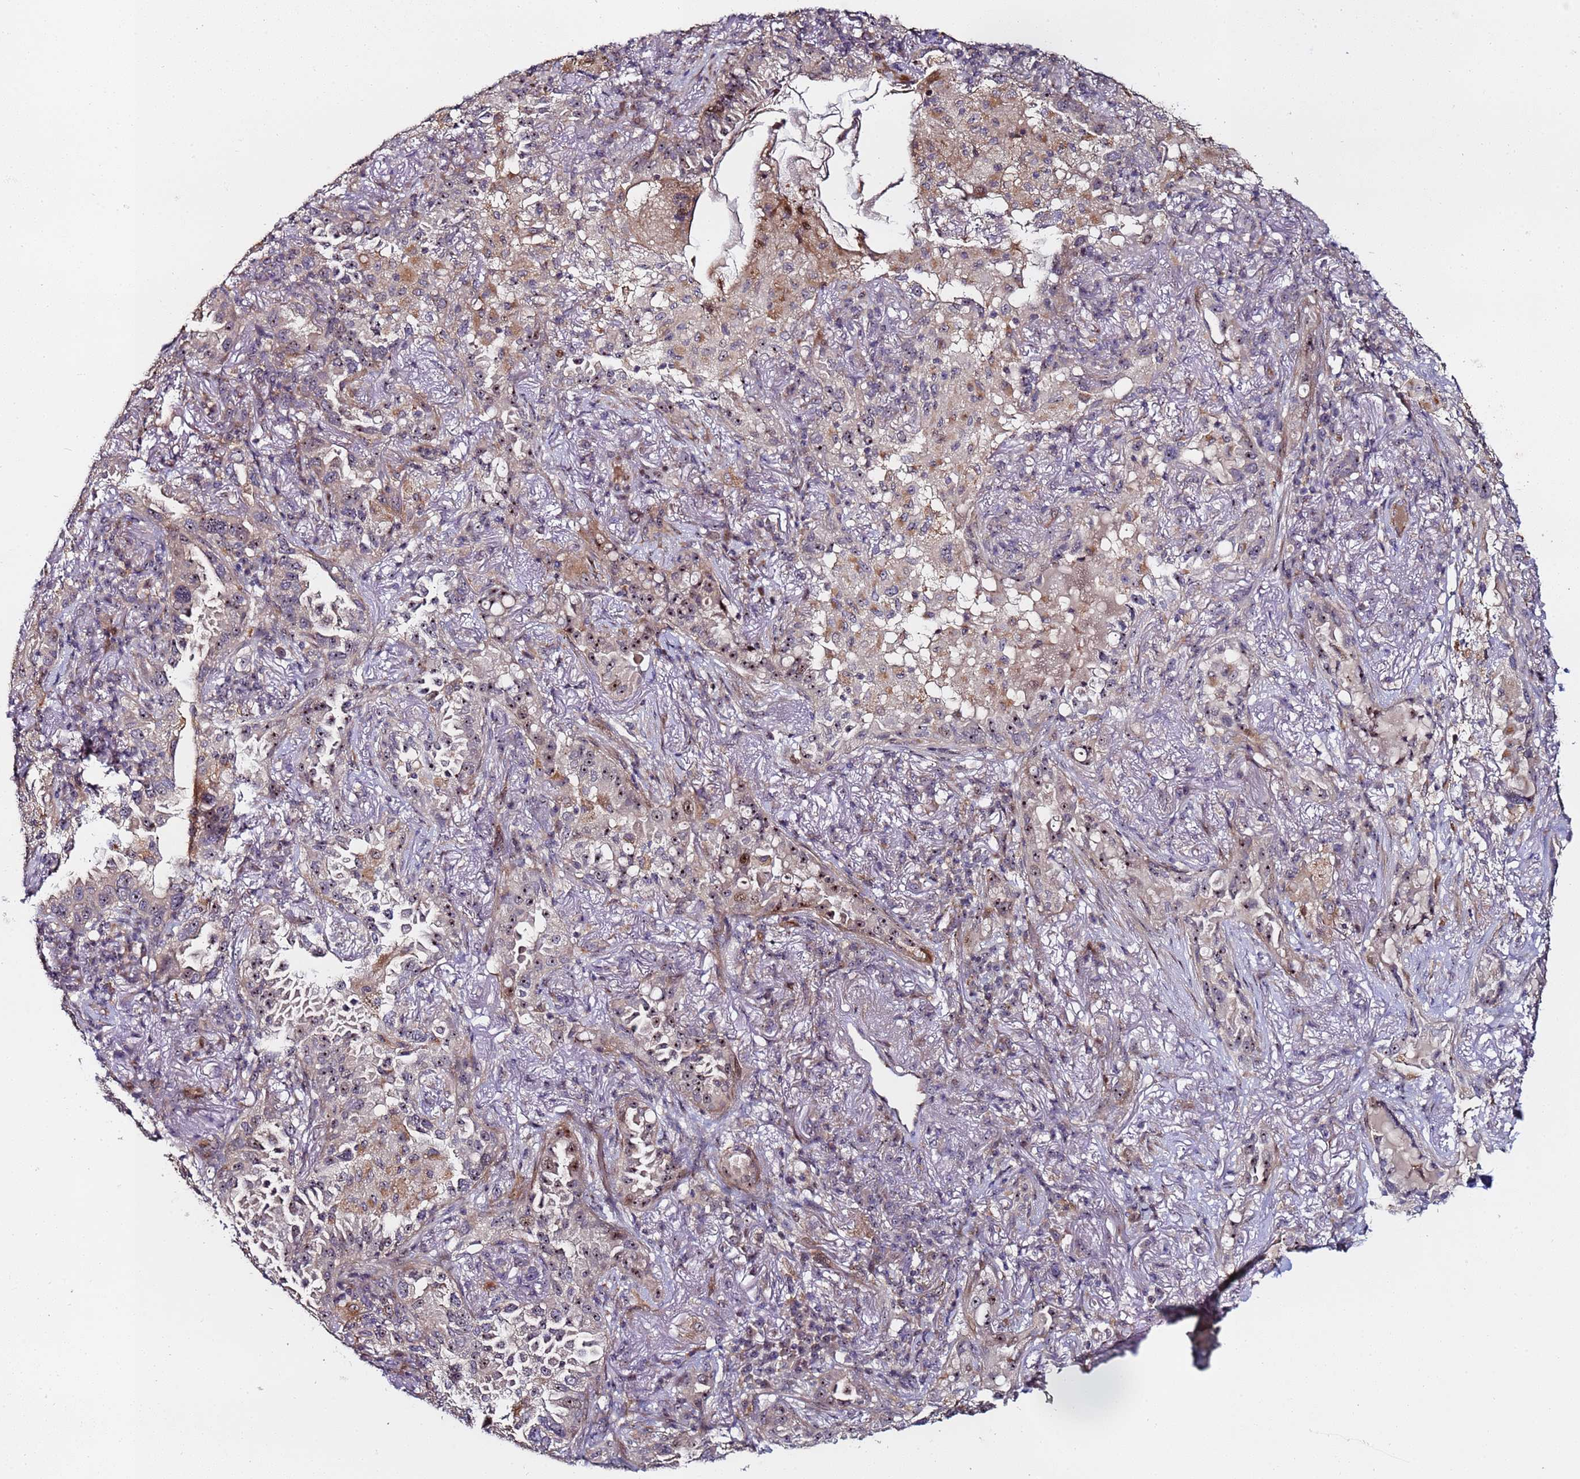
{"staining": {"intensity": "strong", "quantity": "25%-75%", "location": "nuclear"}, "tissue": "lung cancer", "cell_type": "Tumor cells", "image_type": "cancer", "snomed": [{"axis": "morphology", "description": "Adenocarcinoma, NOS"}, {"axis": "topography", "description": "Lung"}], "caption": "Lung adenocarcinoma stained with a brown dye demonstrates strong nuclear positive positivity in about 25%-75% of tumor cells.", "gene": "KRI1", "patient": {"sex": "female", "age": 69}}